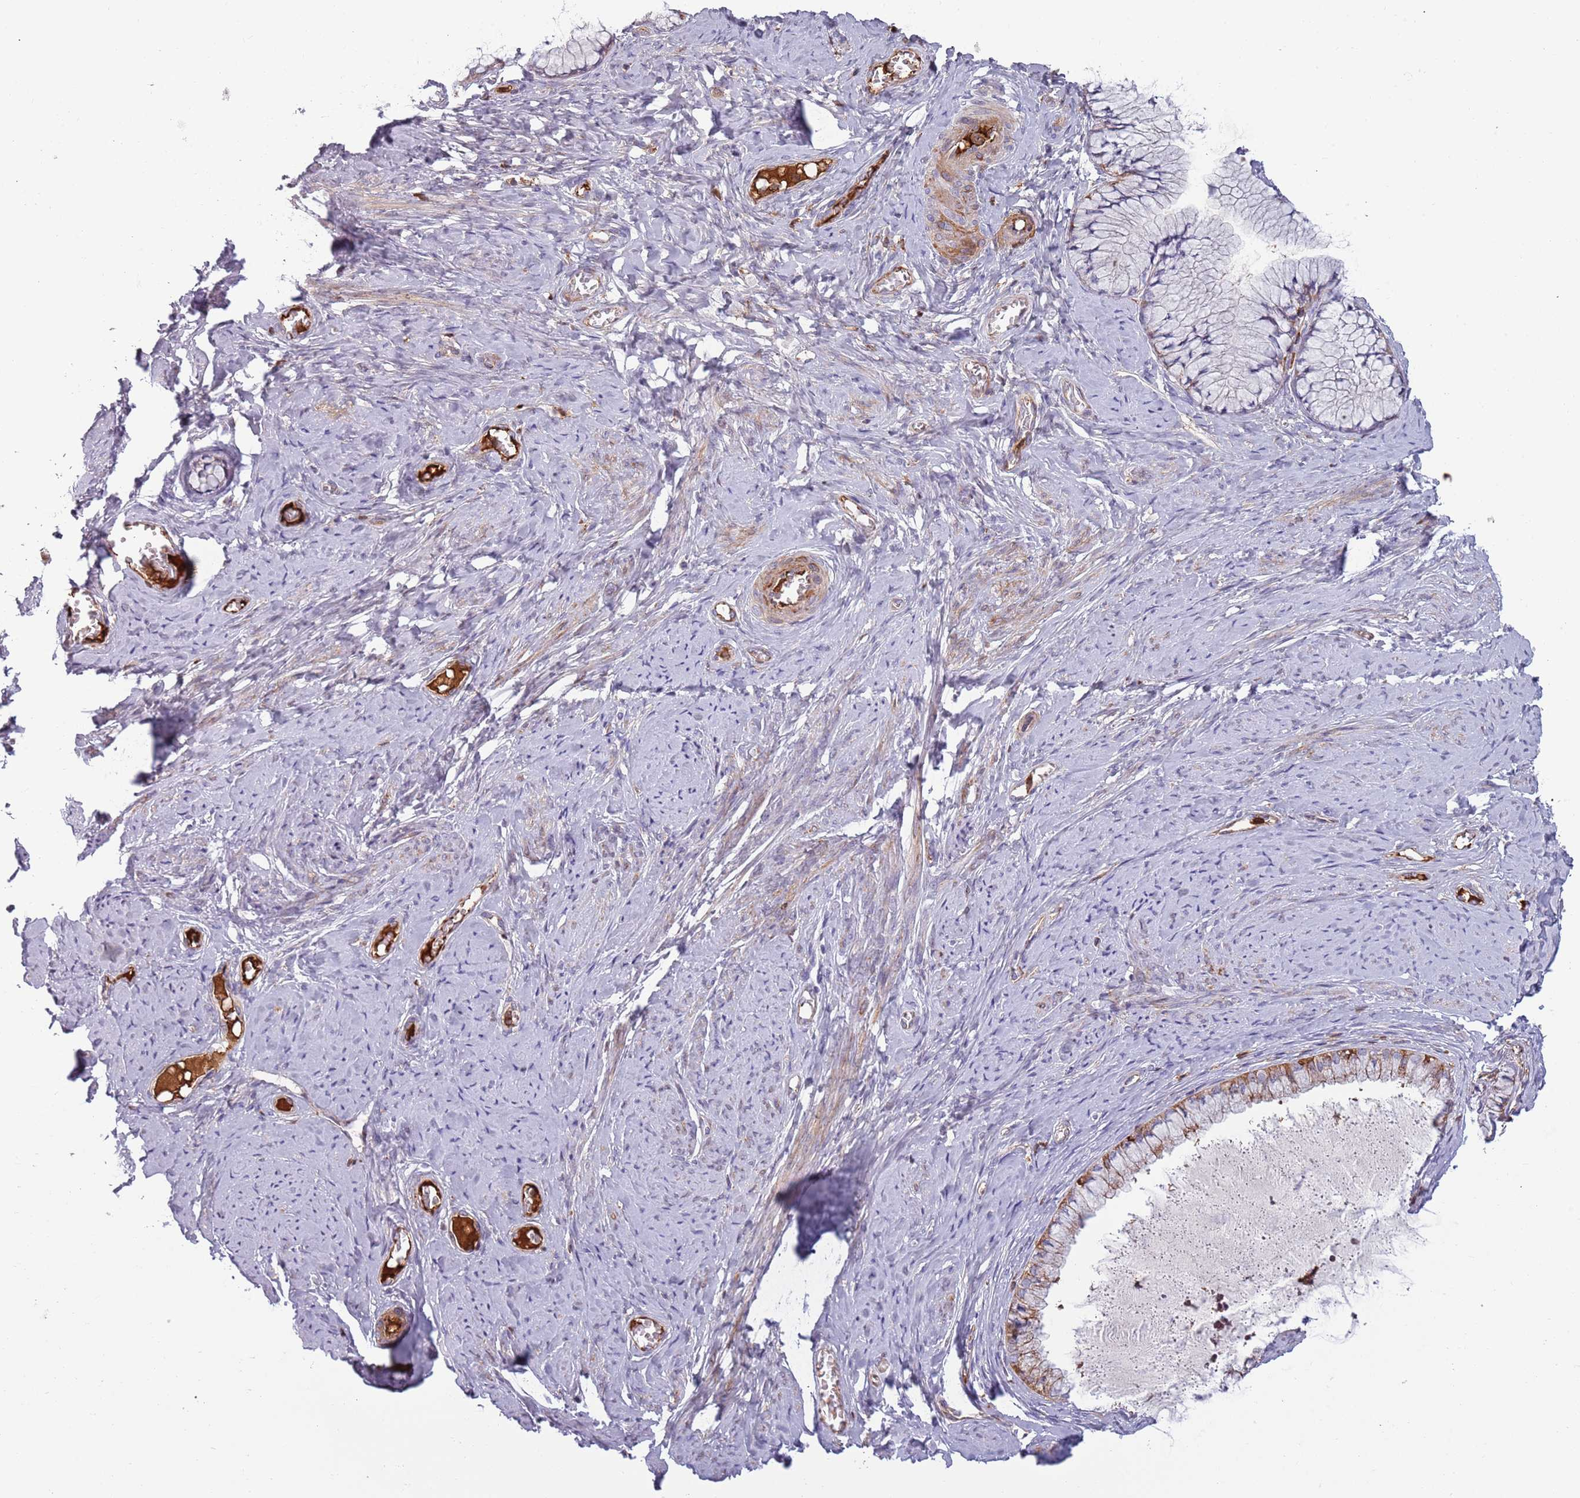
{"staining": {"intensity": "moderate", "quantity": "<25%", "location": "cytoplasmic/membranous"}, "tissue": "cervix", "cell_type": "Glandular cells", "image_type": "normal", "snomed": [{"axis": "morphology", "description": "Normal tissue, NOS"}, {"axis": "topography", "description": "Cervix"}], "caption": "Glandular cells exhibit moderate cytoplasmic/membranous positivity in approximately <25% of cells in normal cervix.", "gene": "NADK", "patient": {"sex": "female", "age": 42}}